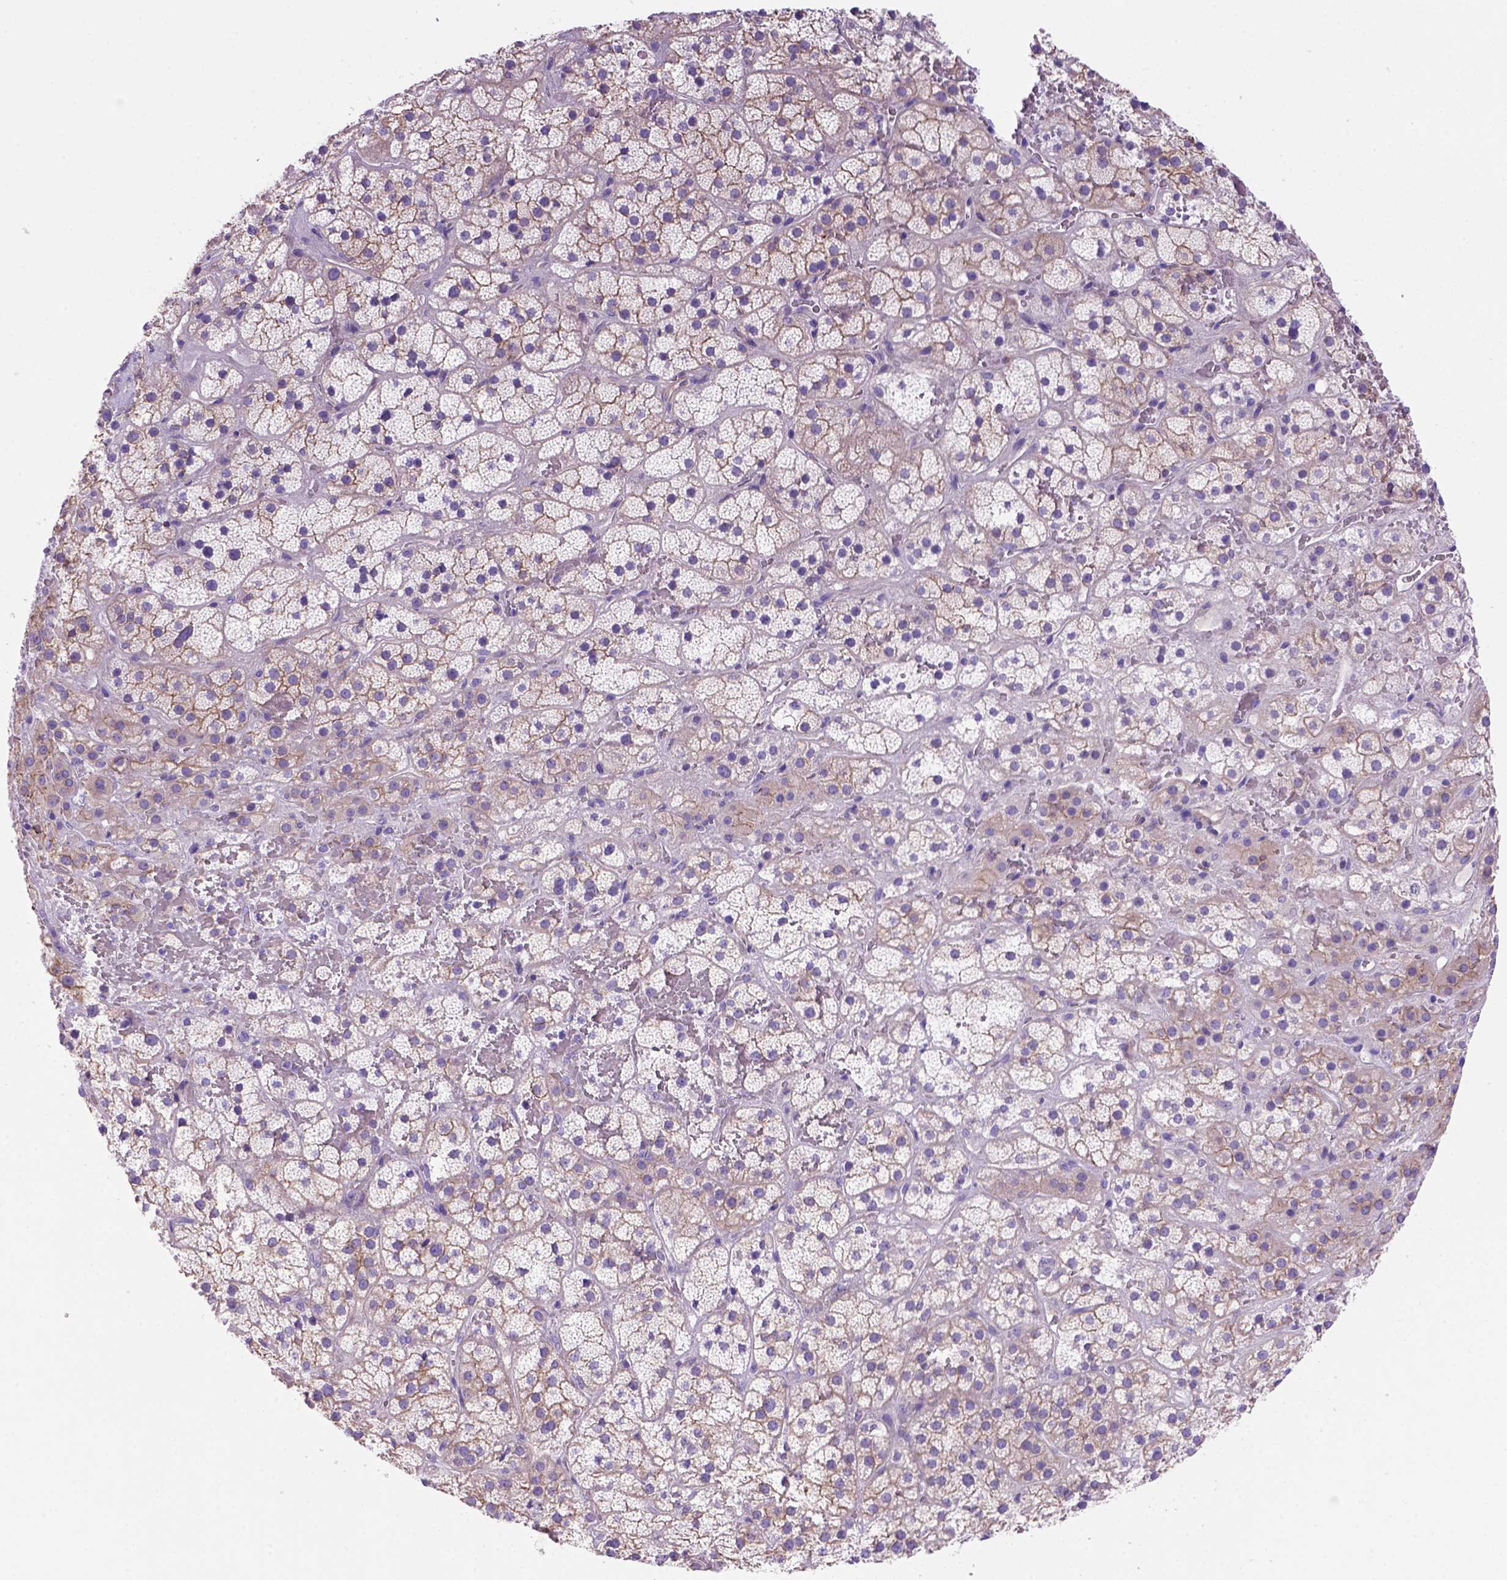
{"staining": {"intensity": "weak", "quantity": "25%-75%", "location": "cytoplasmic/membranous"}, "tissue": "adrenal gland", "cell_type": "Glandular cells", "image_type": "normal", "snomed": [{"axis": "morphology", "description": "Normal tissue, NOS"}, {"axis": "topography", "description": "Adrenal gland"}], "caption": "A brown stain highlights weak cytoplasmic/membranous staining of a protein in glandular cells of normal adrenal gland.", "gene": "PEX12", "patient": {"sex": "male", "age": 57}}